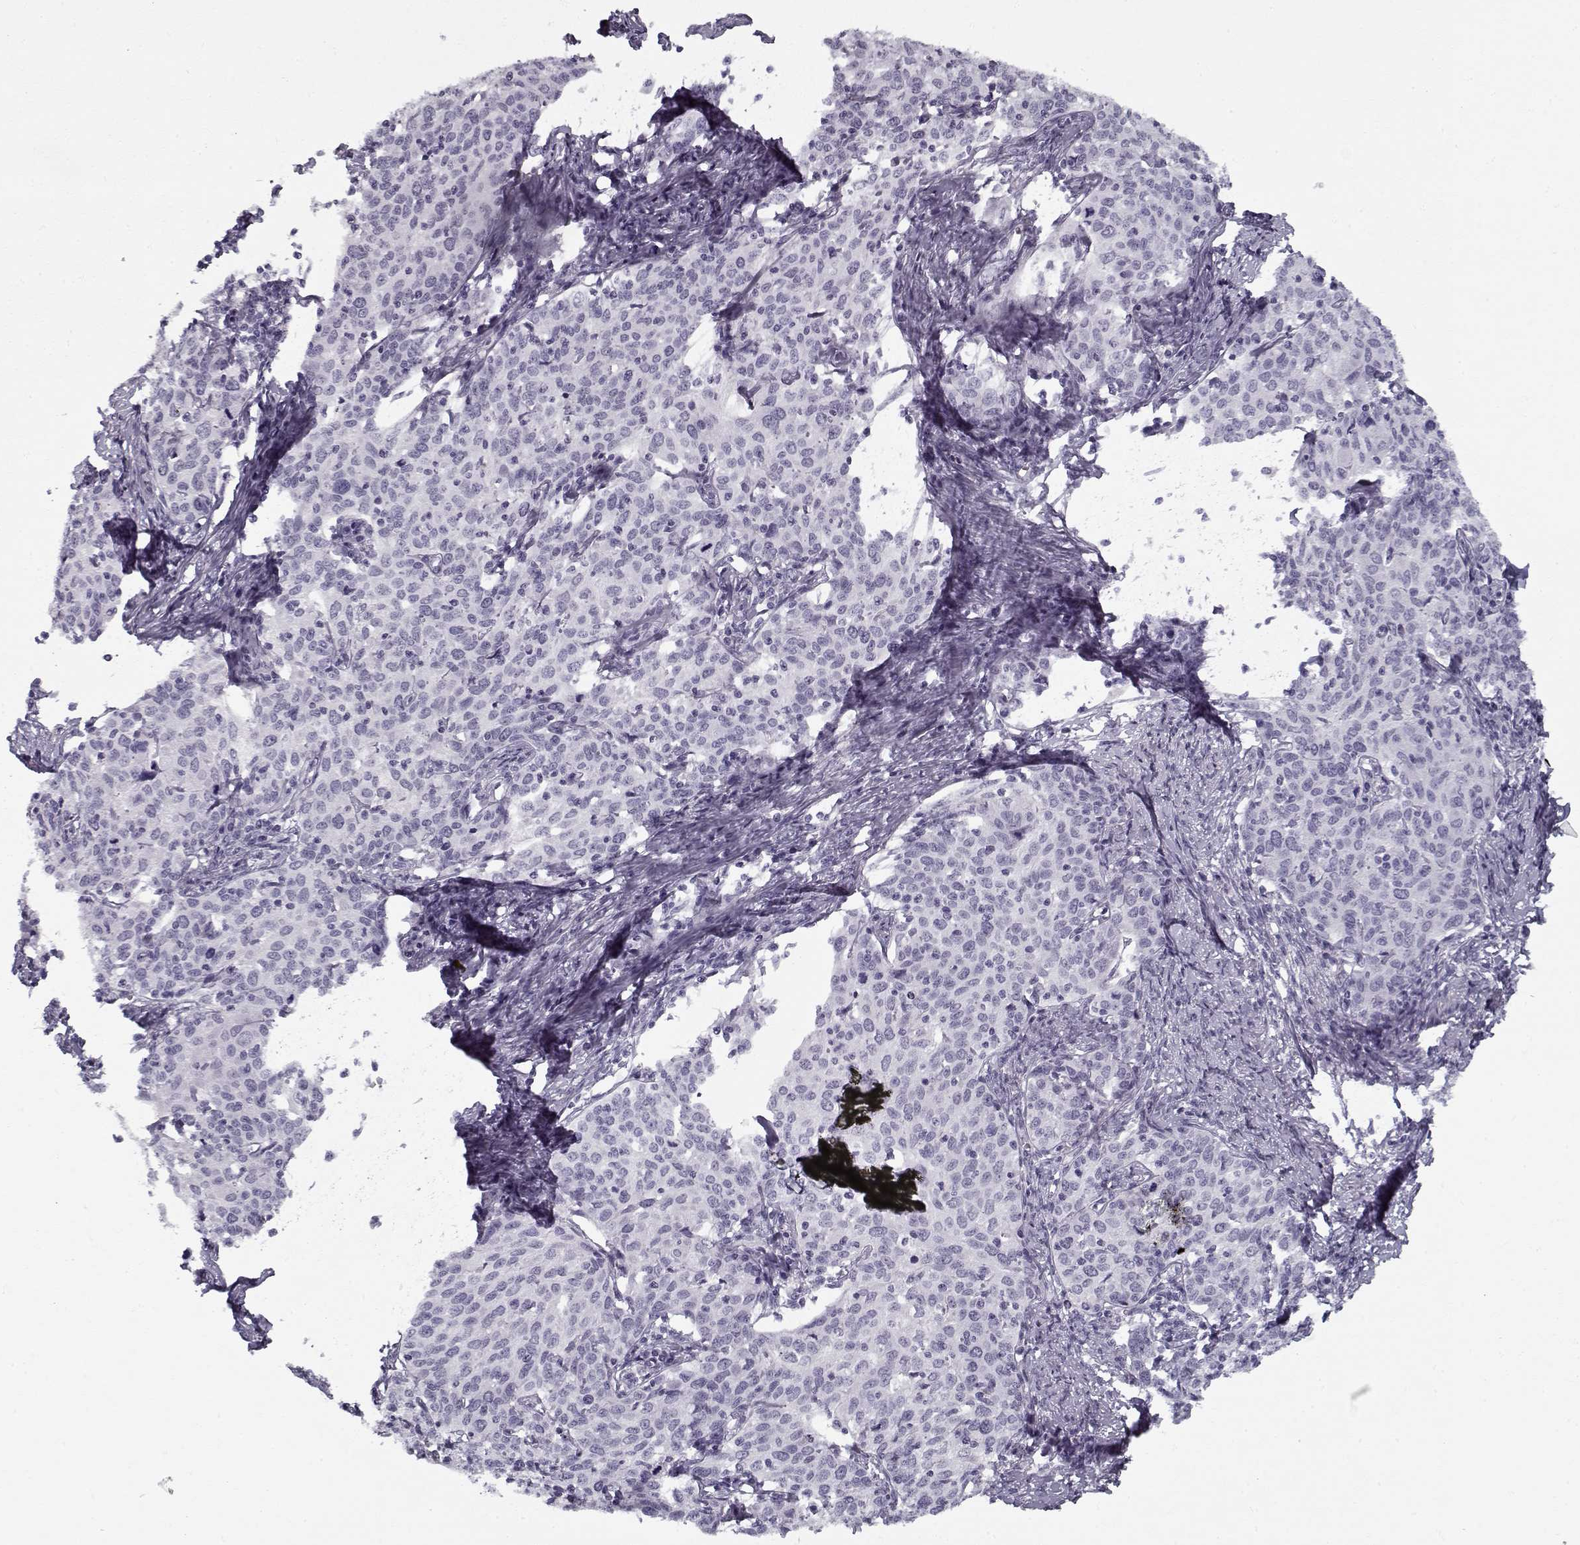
{"staining": {"intensity": "negative", "quantity": "none", "location": "none"}, "tissue": "cervical cancer", "cell_type": "Tumor cells", "image_type": "cancer", "snomed": [{"axis": "morphology", "description": "Squamous cell carcinoma, NOS"}, {"axis": "topography", "description": "Cervix"}], "caption": "Tumor cells show no significant protein staining in cervical squamous cell carcinoma.", "gene": "SPACA9", "patient": {"sex": "female", "age": 62}}